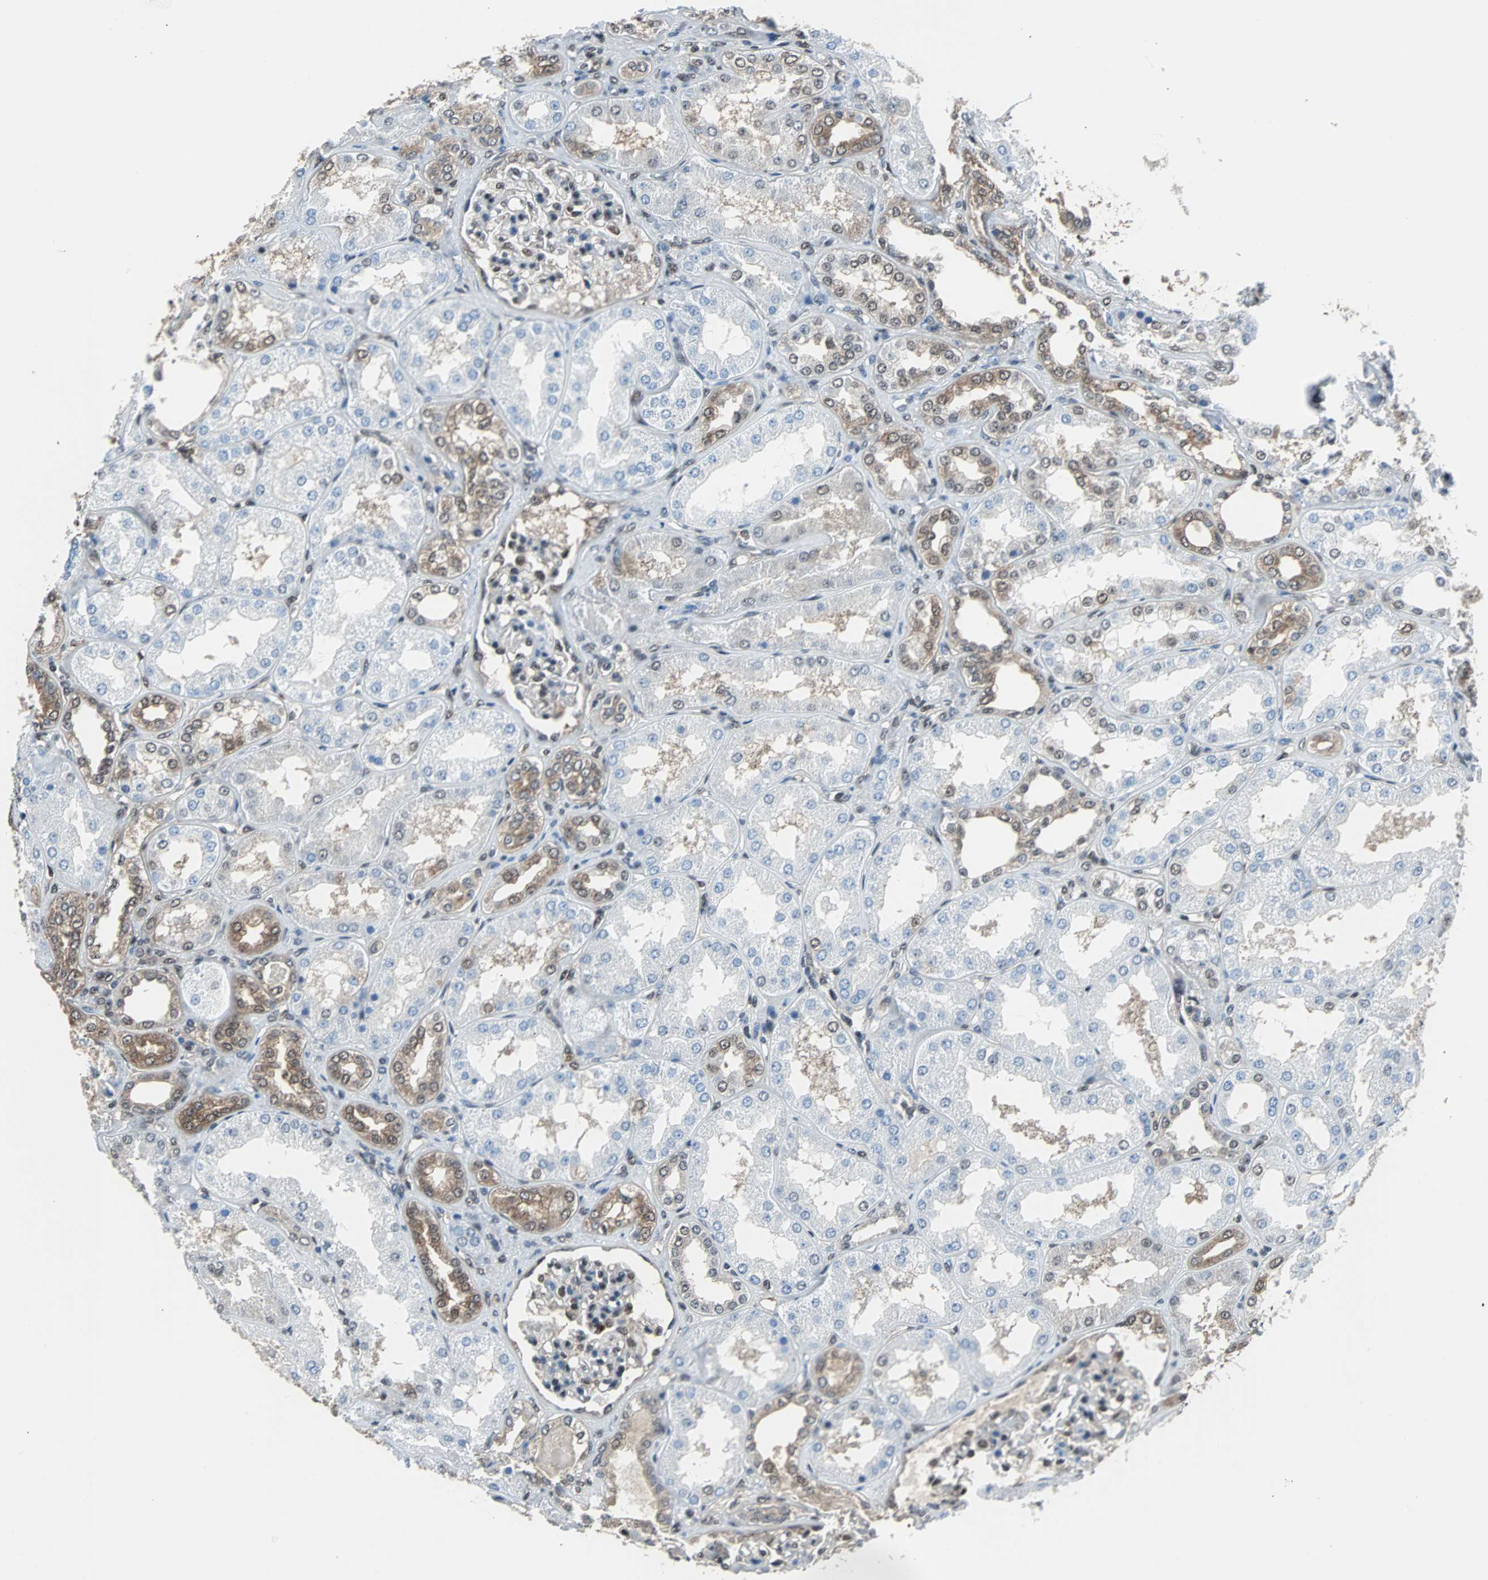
{"staining": {"intensity": "moderate", "quantity": ">75%", "location": "cytoplasmic/membranous,nuclear"}, "tissue": "kidney", "cell_type": "Cells in glomeruli", "image_type": "normal", "snomed": [{"axis": "morphology", "description": "Normal tissue, NOS"}, {"axis": "topography", "description": "Kidney"}], "caption": "A brown stain shows moderate cytoplasmic/membranous,nuclear expression of a protein in cells in glomeruli of benign kidney. The staining is performed using DAB (3,3'-diaminobenzidine) brown chromogen to label protein expression. The nuclei are counter-stained blue using hematoxylin.", "gene": "VCP", "patient": {"sex": "female", "age": 56}}